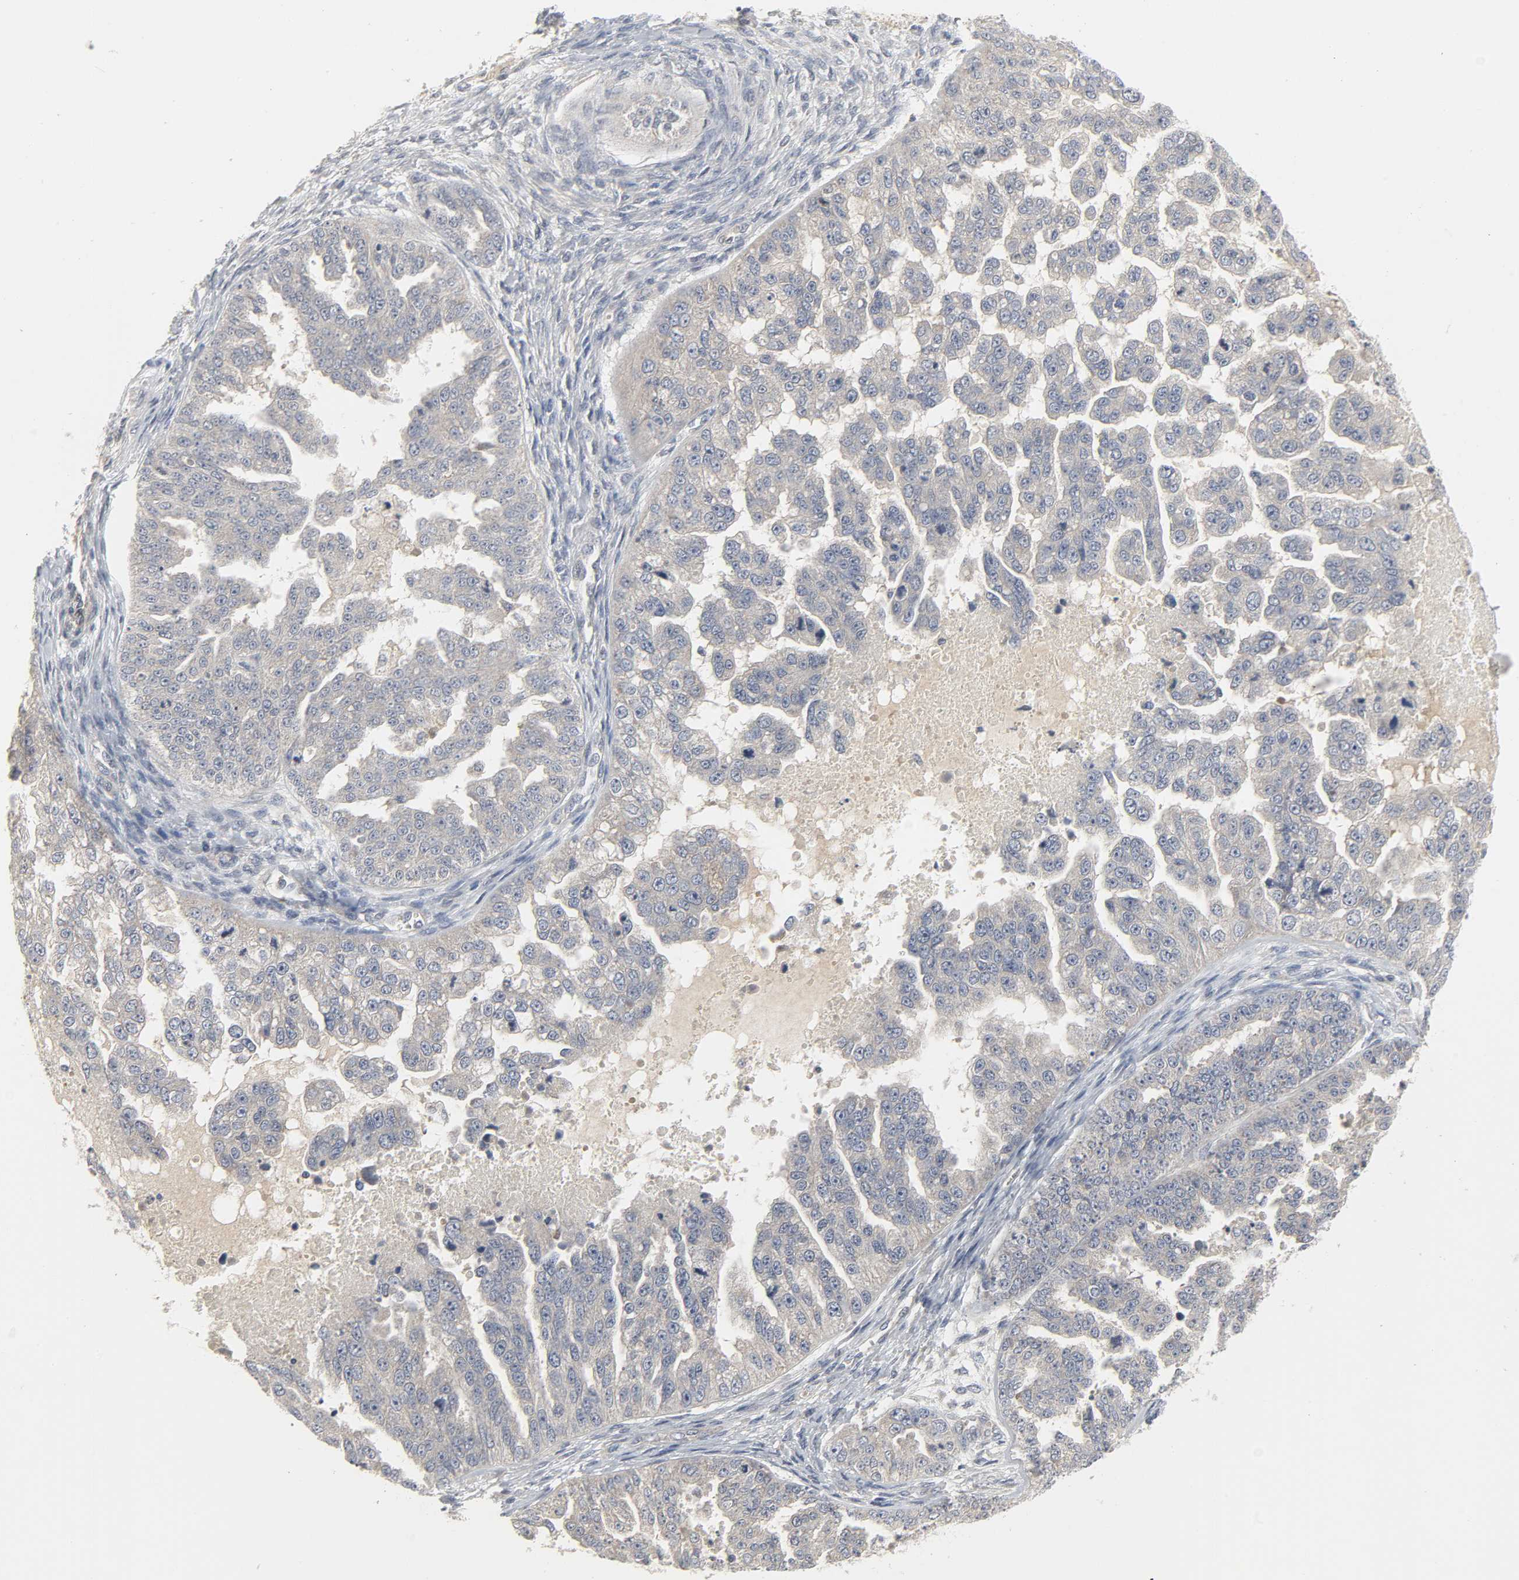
{"staining": {"intensity": "weak", "quantity": "25%-75%", "location": "cytoplasmic/membranous"}, "tissue": "ovarian cancer", "cell_type": "Tumor cells", "image_type": "cancer", "snomed": [{"axis": "morphology", "description": "Cystadenocarcinoma, serous, NOS"}, {"axis": "topography", "description": "Ovary"}], "caption": "Ovarian cancer (serous cystadenocarcinoma) was stained to show a protein in brown. There is low levels of weak cytoplasmic/membranous staining in about 25%-75% of tumor cells.", "gene": "CLIP1", "patient": {"sex": "female", "age": 58}}